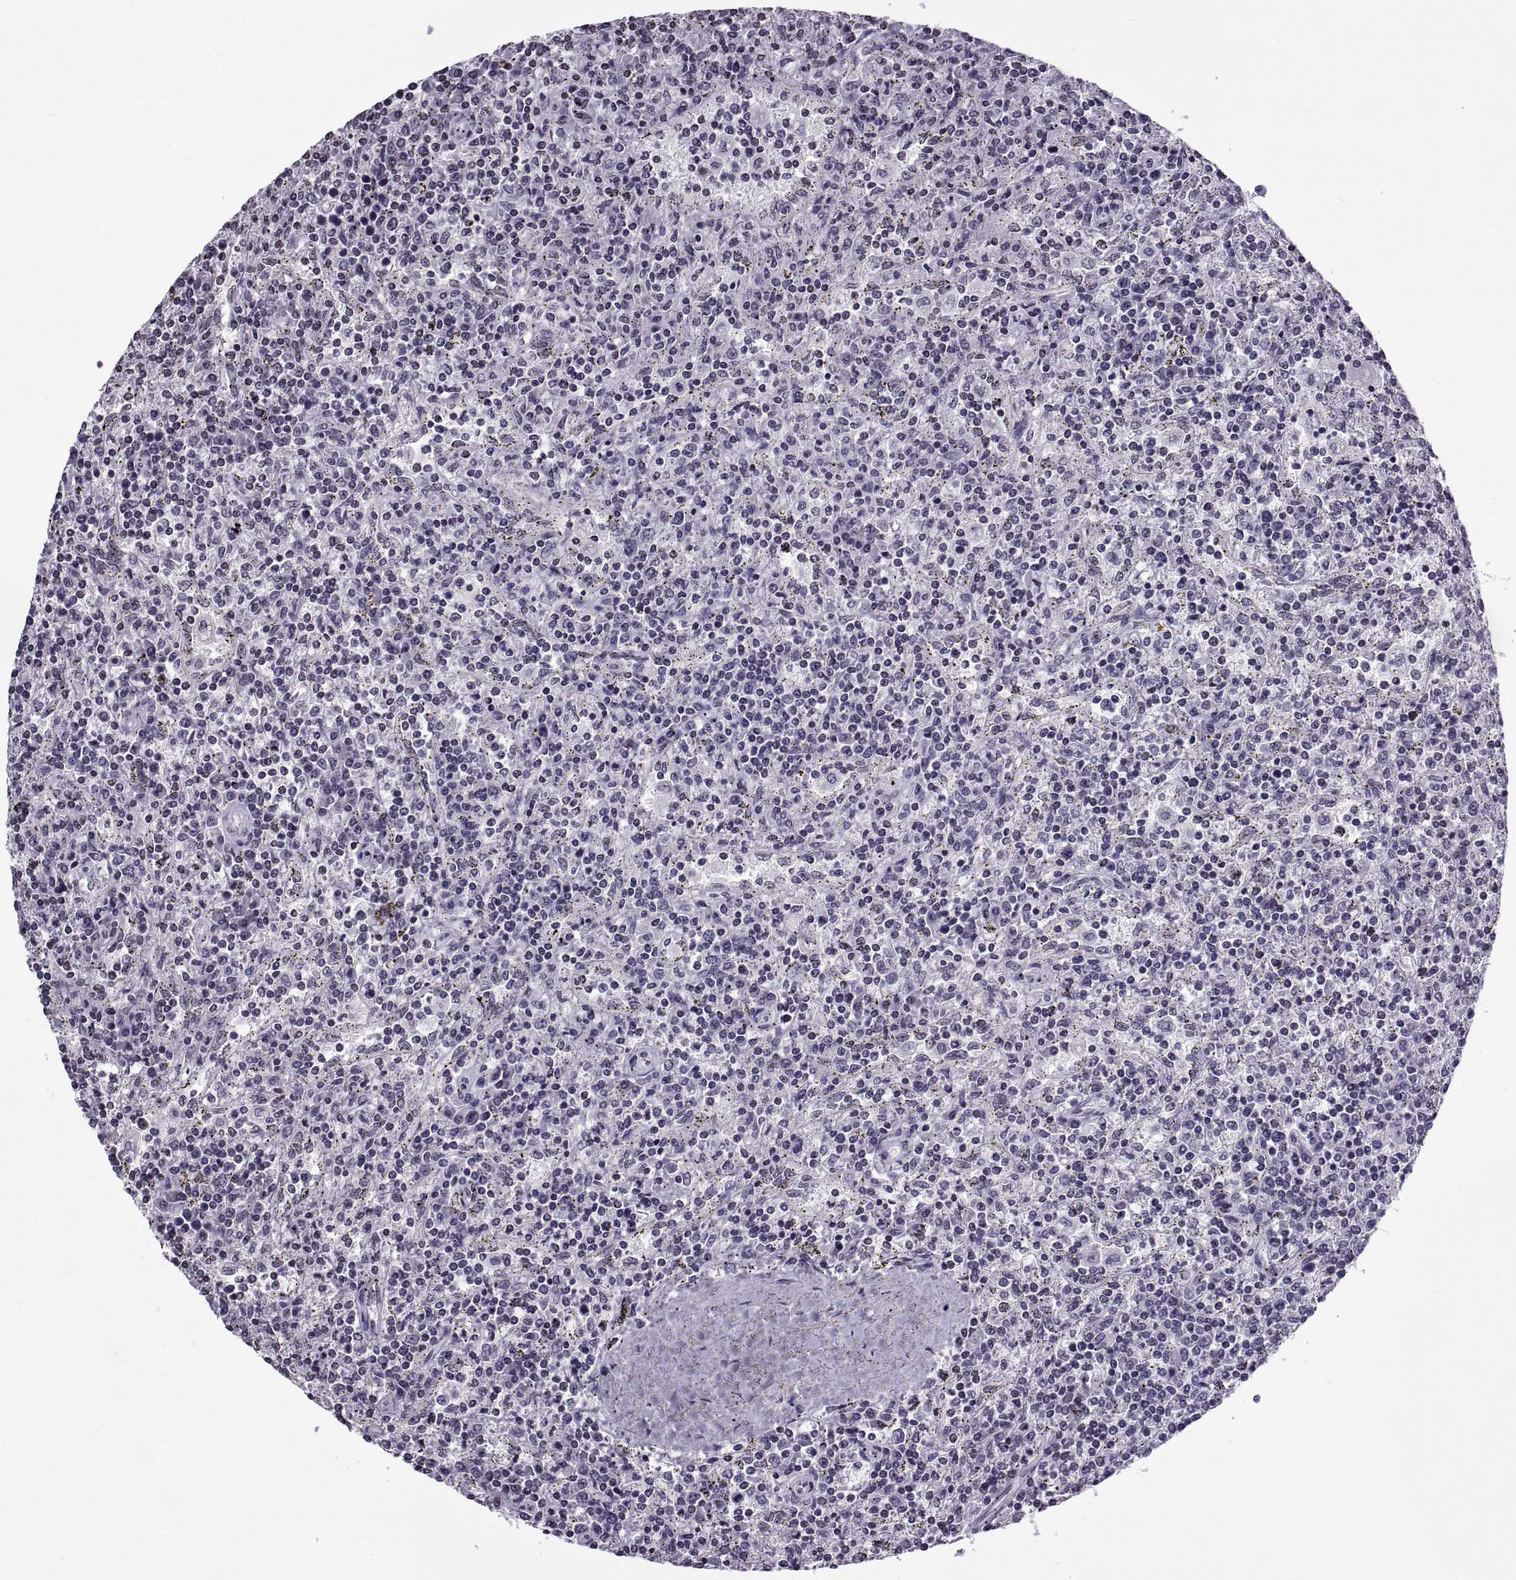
{"staining": {"intensity": "negative", "quantity": "none", "location": "none"}, "tissue": "lymphoma", "cell_type": "Tumor cells", "image_type": "cancer", "snomed": [{"axis": "morphology", "description": "Malignant lymphoma, non-Hodgkin's type, Low grade"}, {"axis": "topography", "description": "Spleen"}], "caption": "High power microscopy micrograph of an immunohistochemistry photomicrograph of low-grade malignant lymphoma, non-Hodgkin's type, revealing no significant positivity in tumor cells.", "gene": "H1-8", "patient": {"sex": "male", "age": 62}}